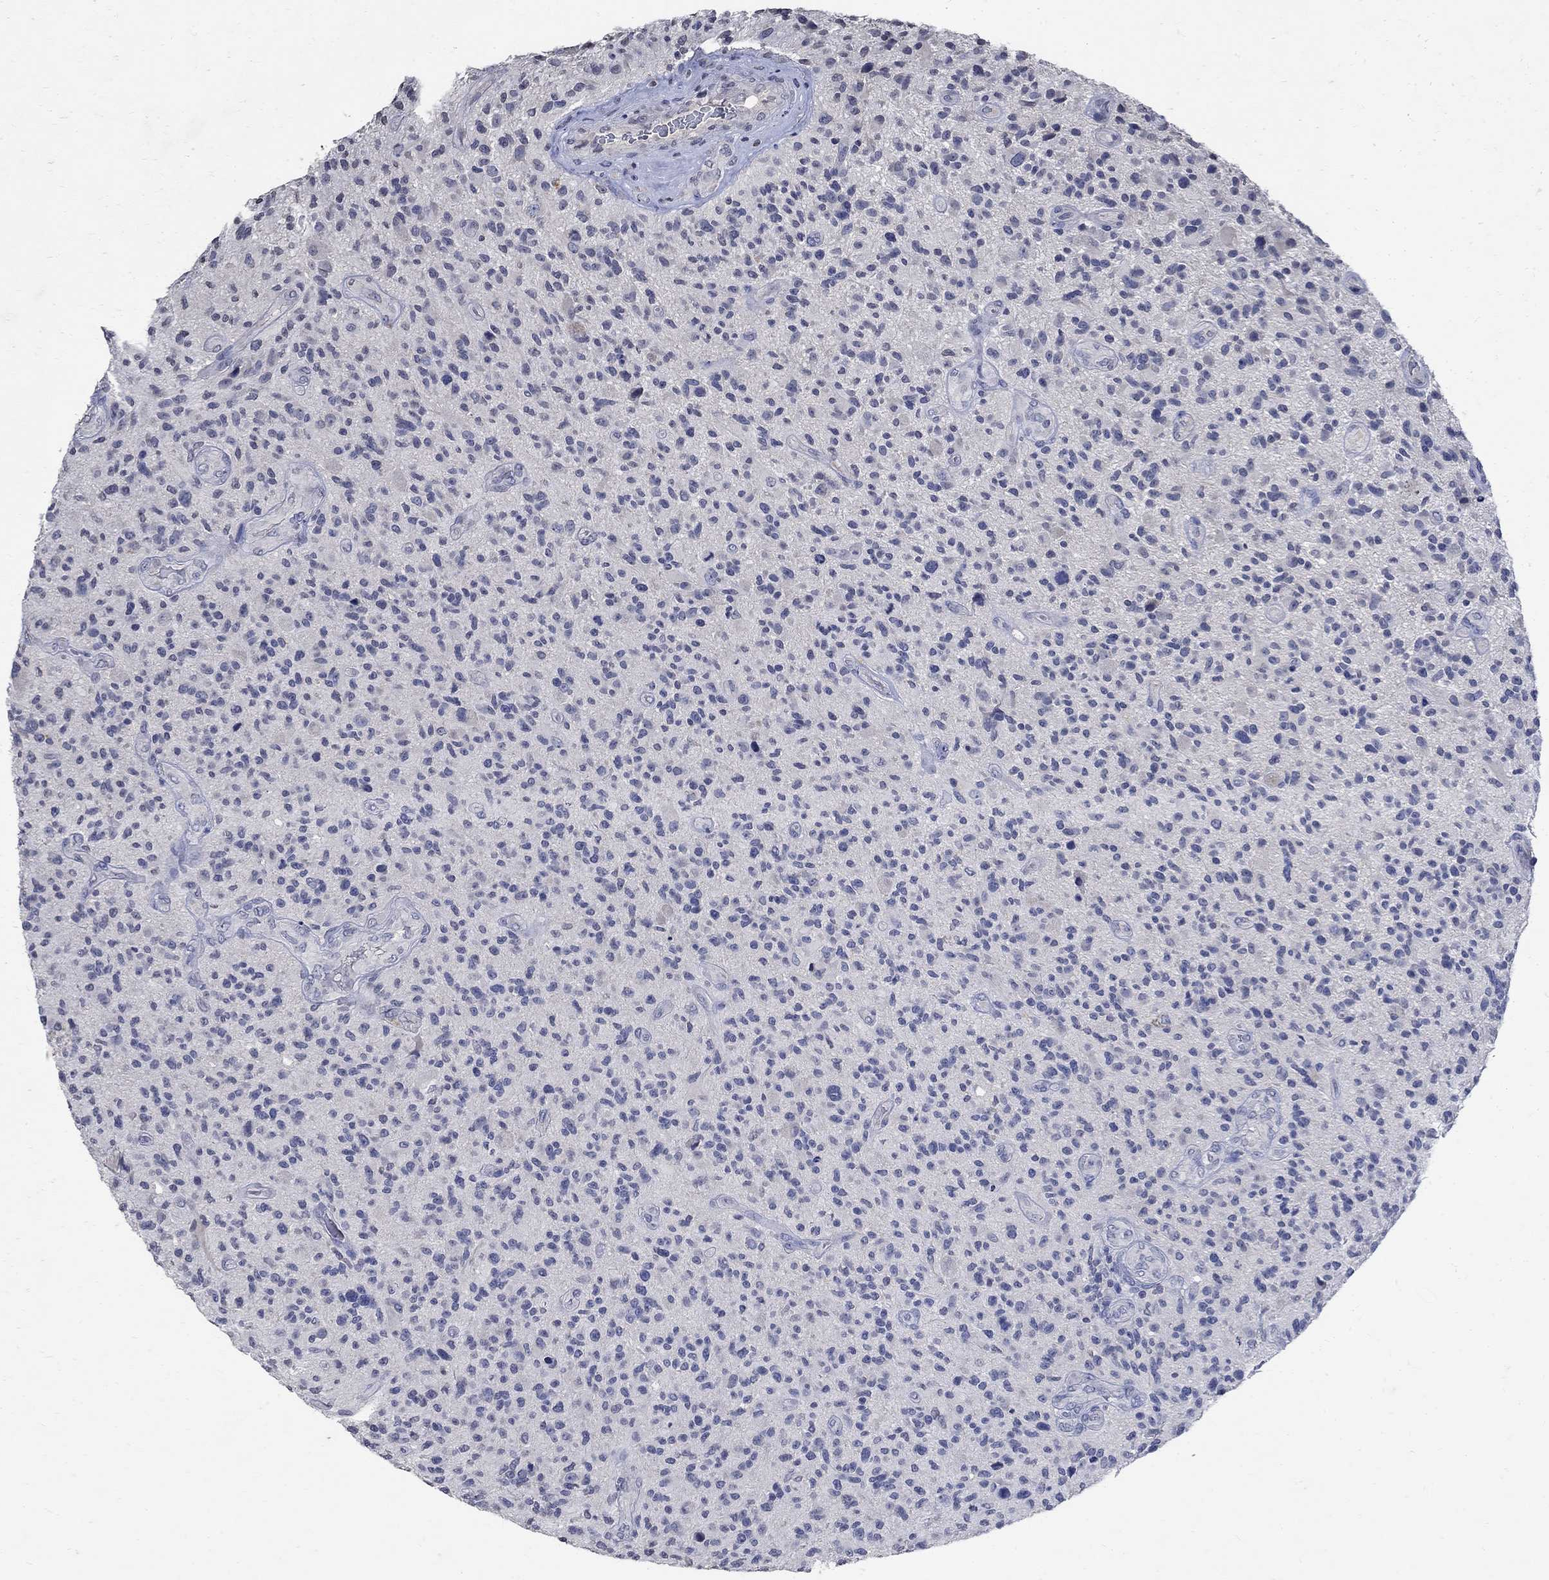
{"staining": {"intensity": "negative", "quantity": "none", "location": "none"}, "tissue": "glioma", "cell_type": "Tumor cells", "image_type": "cancer", "snomed": [{"axis": "morphology", "description": "Glioma, malignant, High grade"}, {"axis": "topography", "description": "Brain"}], "caption": "A histopathology image of glioma stained for a protein reveals no brown staining in tumor cells.", "gene": "TMEM169", "patient": {"sex": "male", "age": 47}}